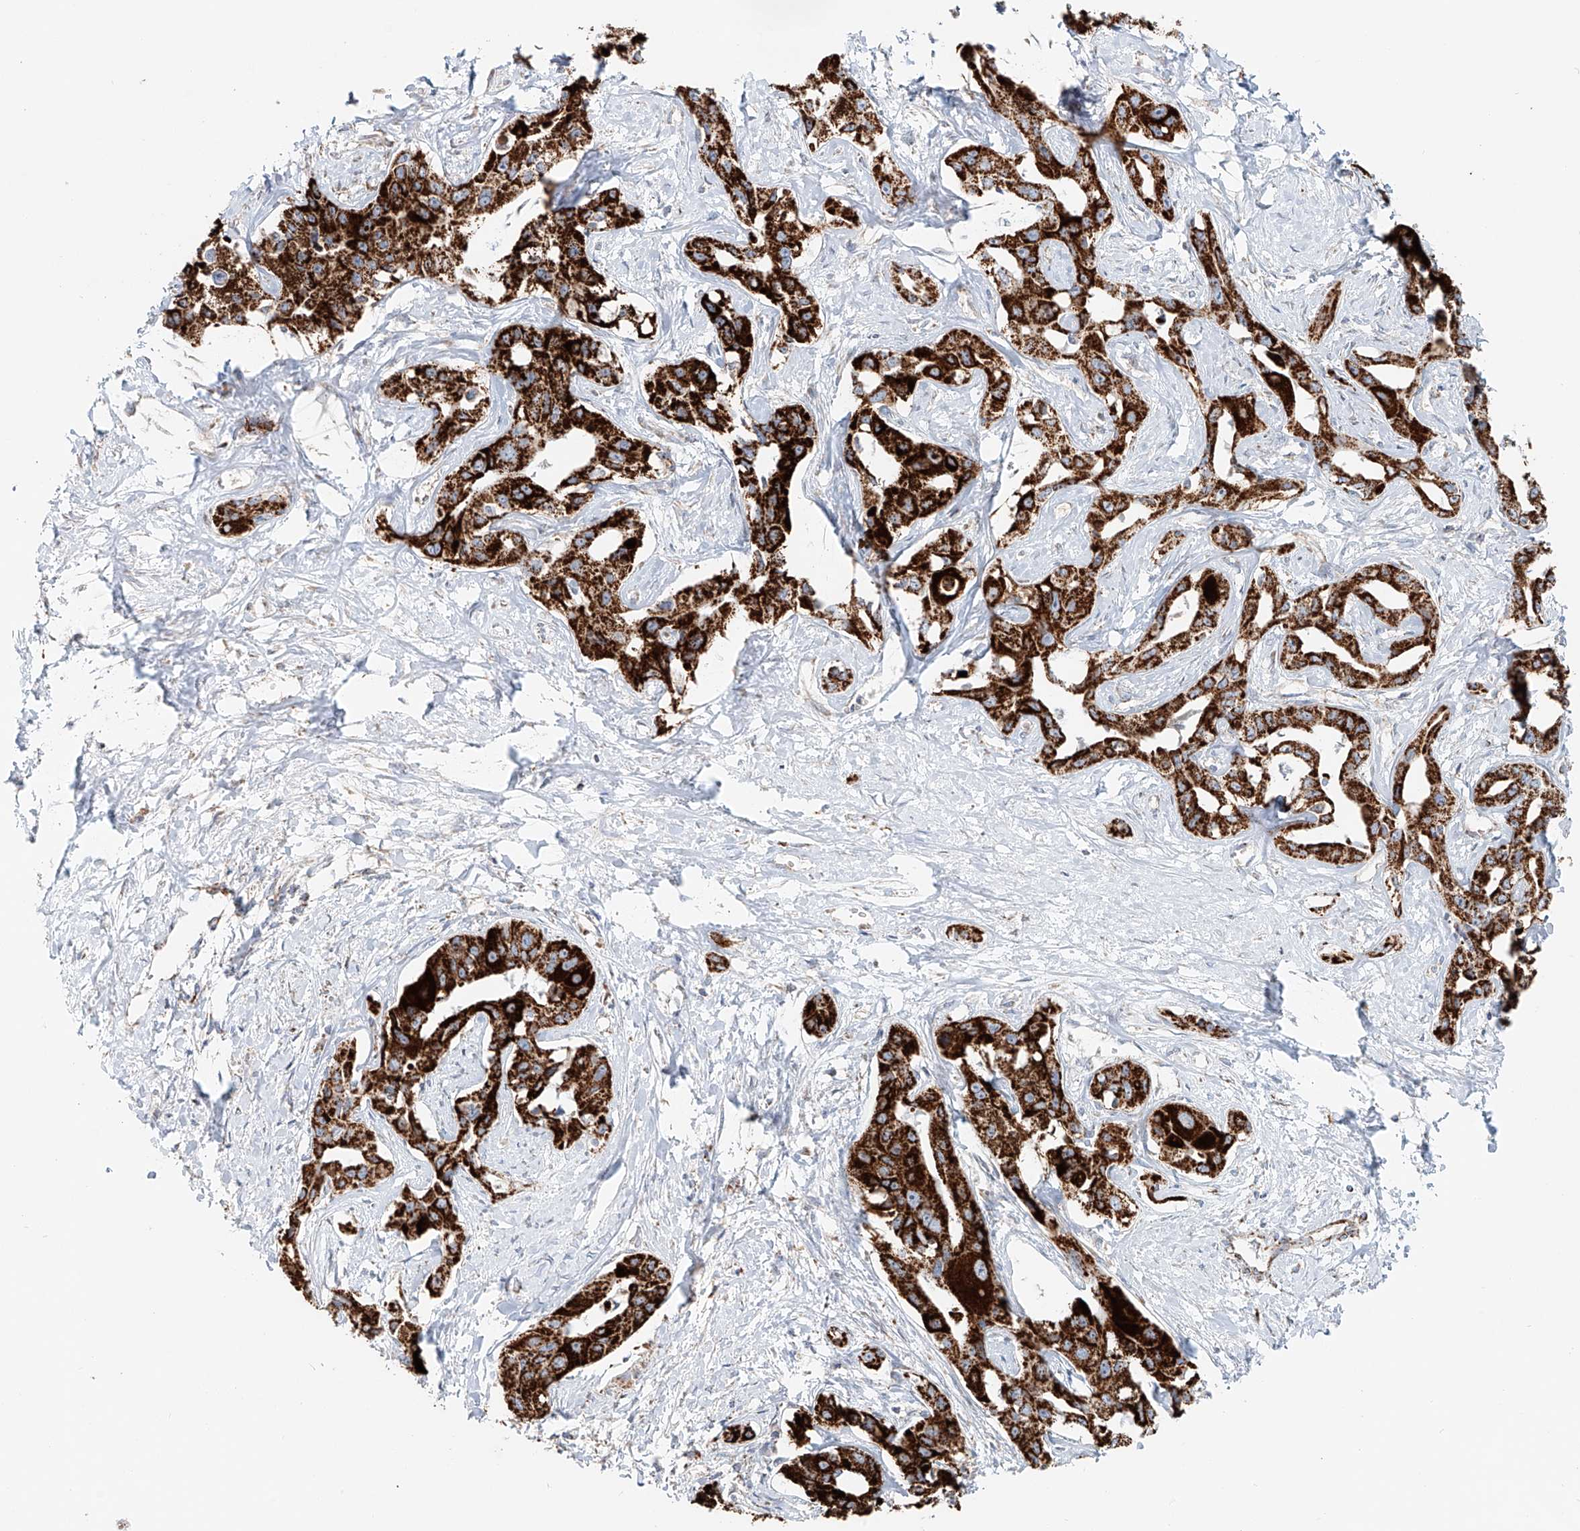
{"staining": {"intensity": "strong", "quantity": ">75%", "location": "cytoplasmic/membranous"}, "tissue": "liver cancer", "cell_type": "Tumor cells", "image_type": "cancer", "snomed": [{"axis": "morphology", "description": "Cholangiocarcinoma"}, {"axis": "topography", "description": "Liver"}], "caption": "Liver cancer tissue shows strong cytoplasmic/membranous positivity in about >75% of tumor cells (IHC, brightfield microscopy, high magnification).", "gene": "CARD10", "patient": {"sex": "male", "age": 59}}